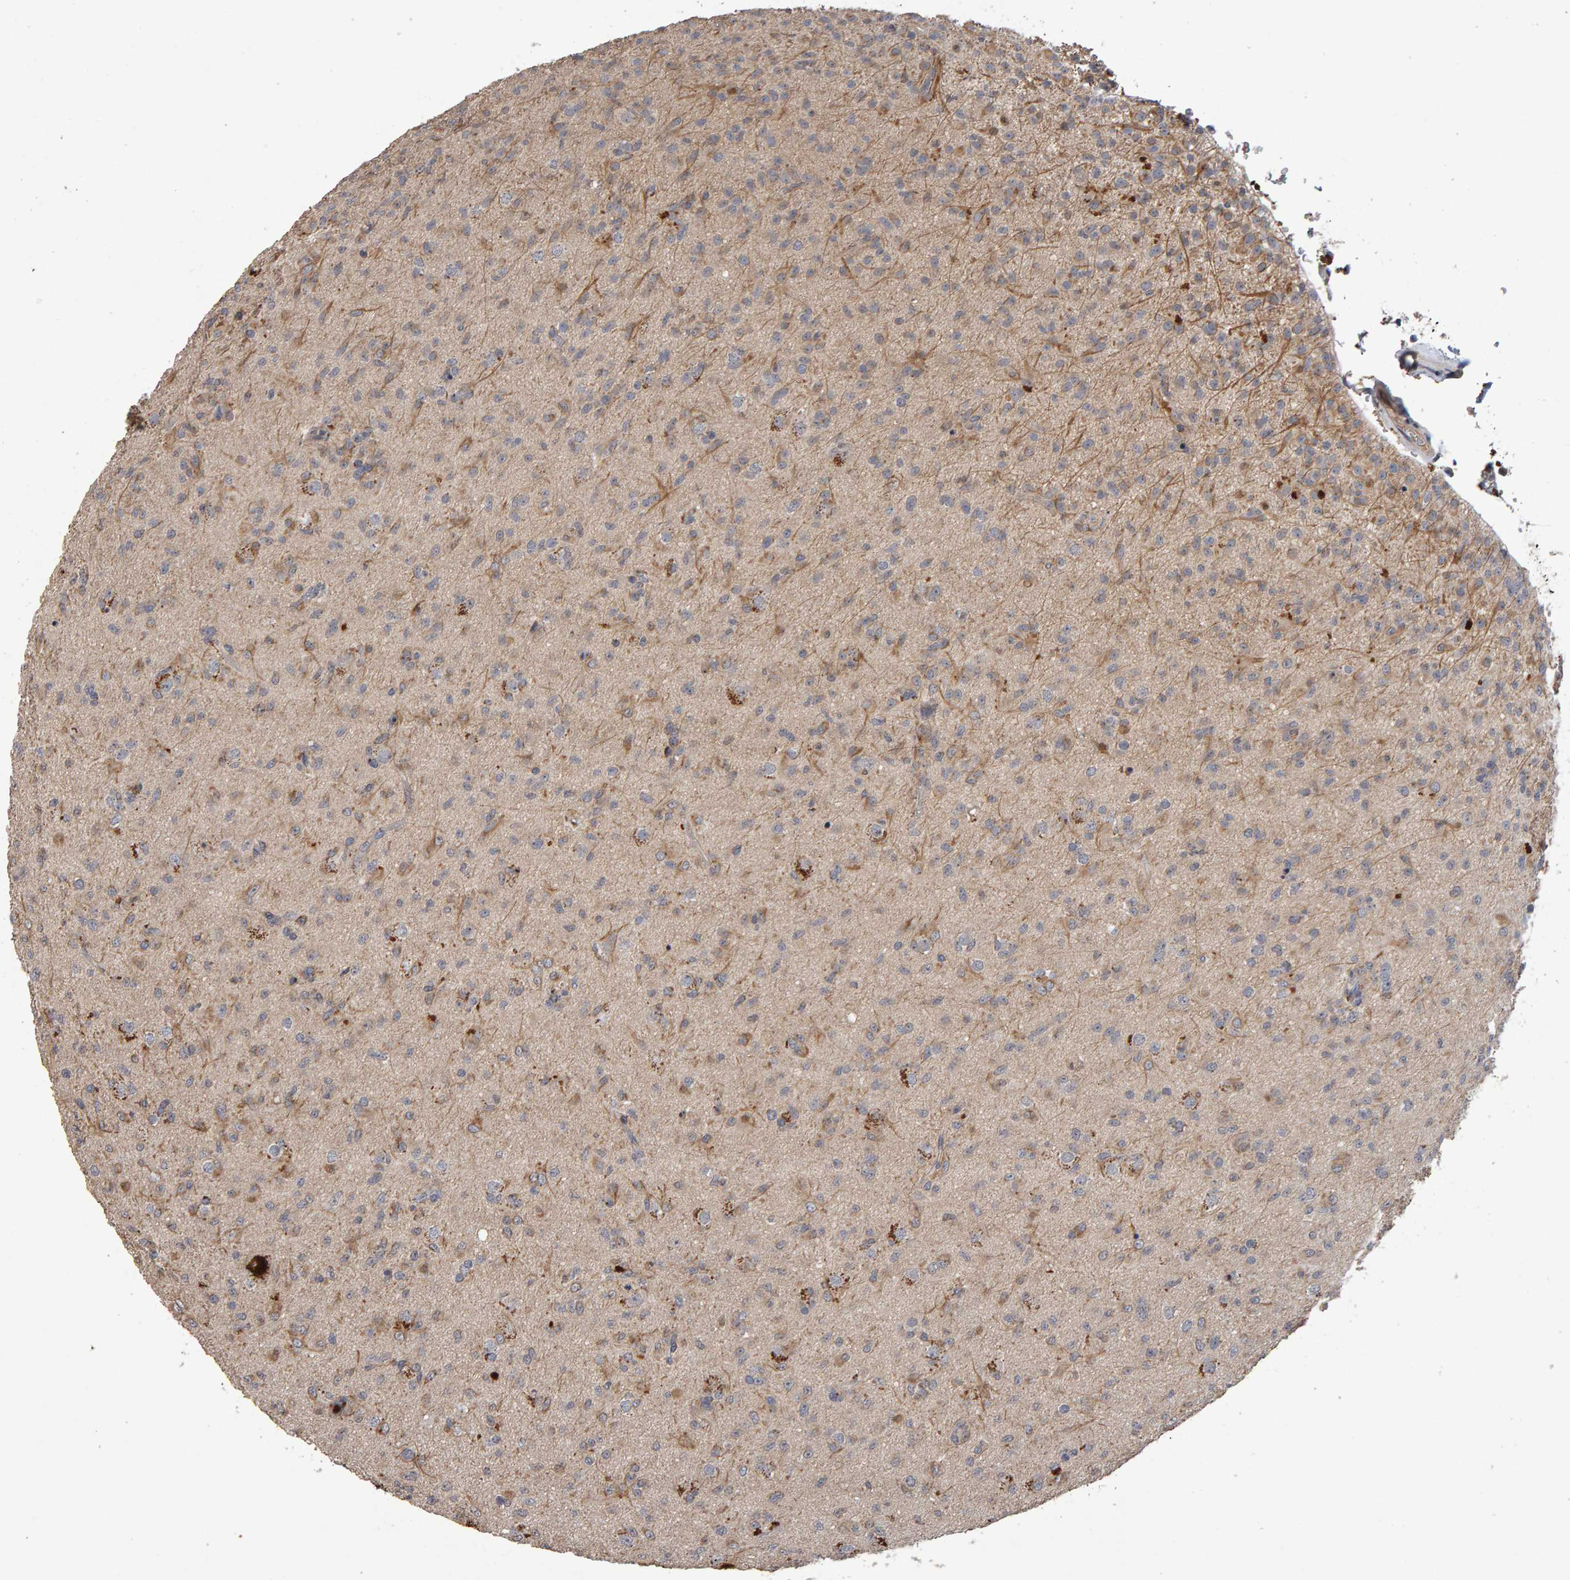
{"staining": {"intensity": "negative", "quantity": "none", "location": "none"}, "tissue": "glioma", "cell_type": "Tumor cells", "image_type": "cancer", "snomed": [{"axis": "morphology", "description": "Glioma, malignant, Low grade"}, {"axis": "topography", "description": "Brain"}], "caption": "Glioma was stained to show a protein in brown. There is no significant expression in tumor cells.", "gene": "COASY", "patient": {"sex": "male", "age": 65}}